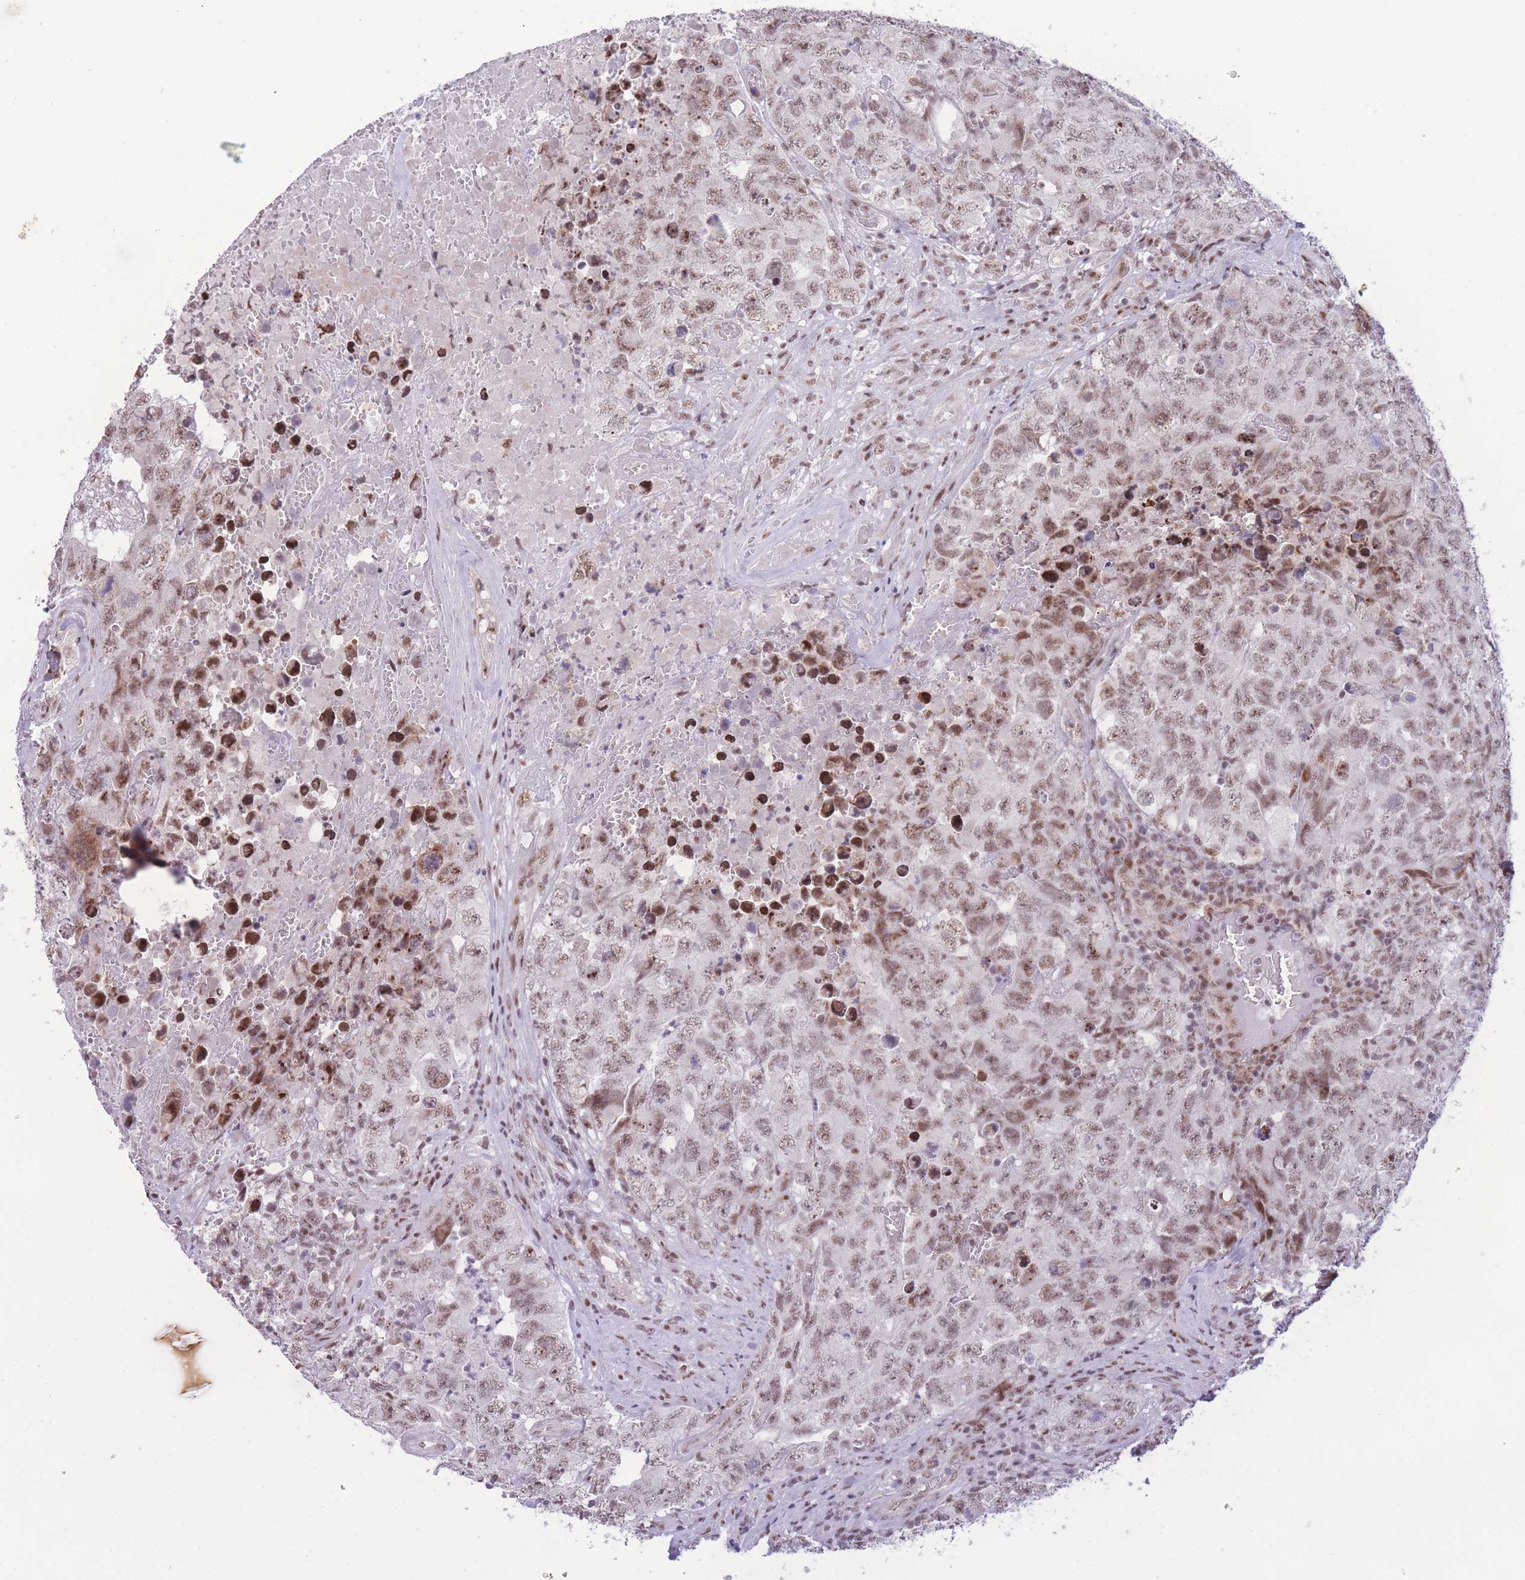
{"staining": {"intensity": "moderate", "quantity": ">75%", "location": "nuclear"}, "tissue": "testis cancer", "cell_type": "Tumor cells", "image_type": "cancer", "snomed": [{"axis": "morphology", "description": "Carcinoma, Embryonal, NOS"}, {"axis": "topography", "description": "Testis"}], "caption": "Moderate nuclear expression is present in approximately >75% of tumor cells in testis embryonal carcinoma.", "gene": "PCIF1", "patient": {"sex": "male", "age": 31}}